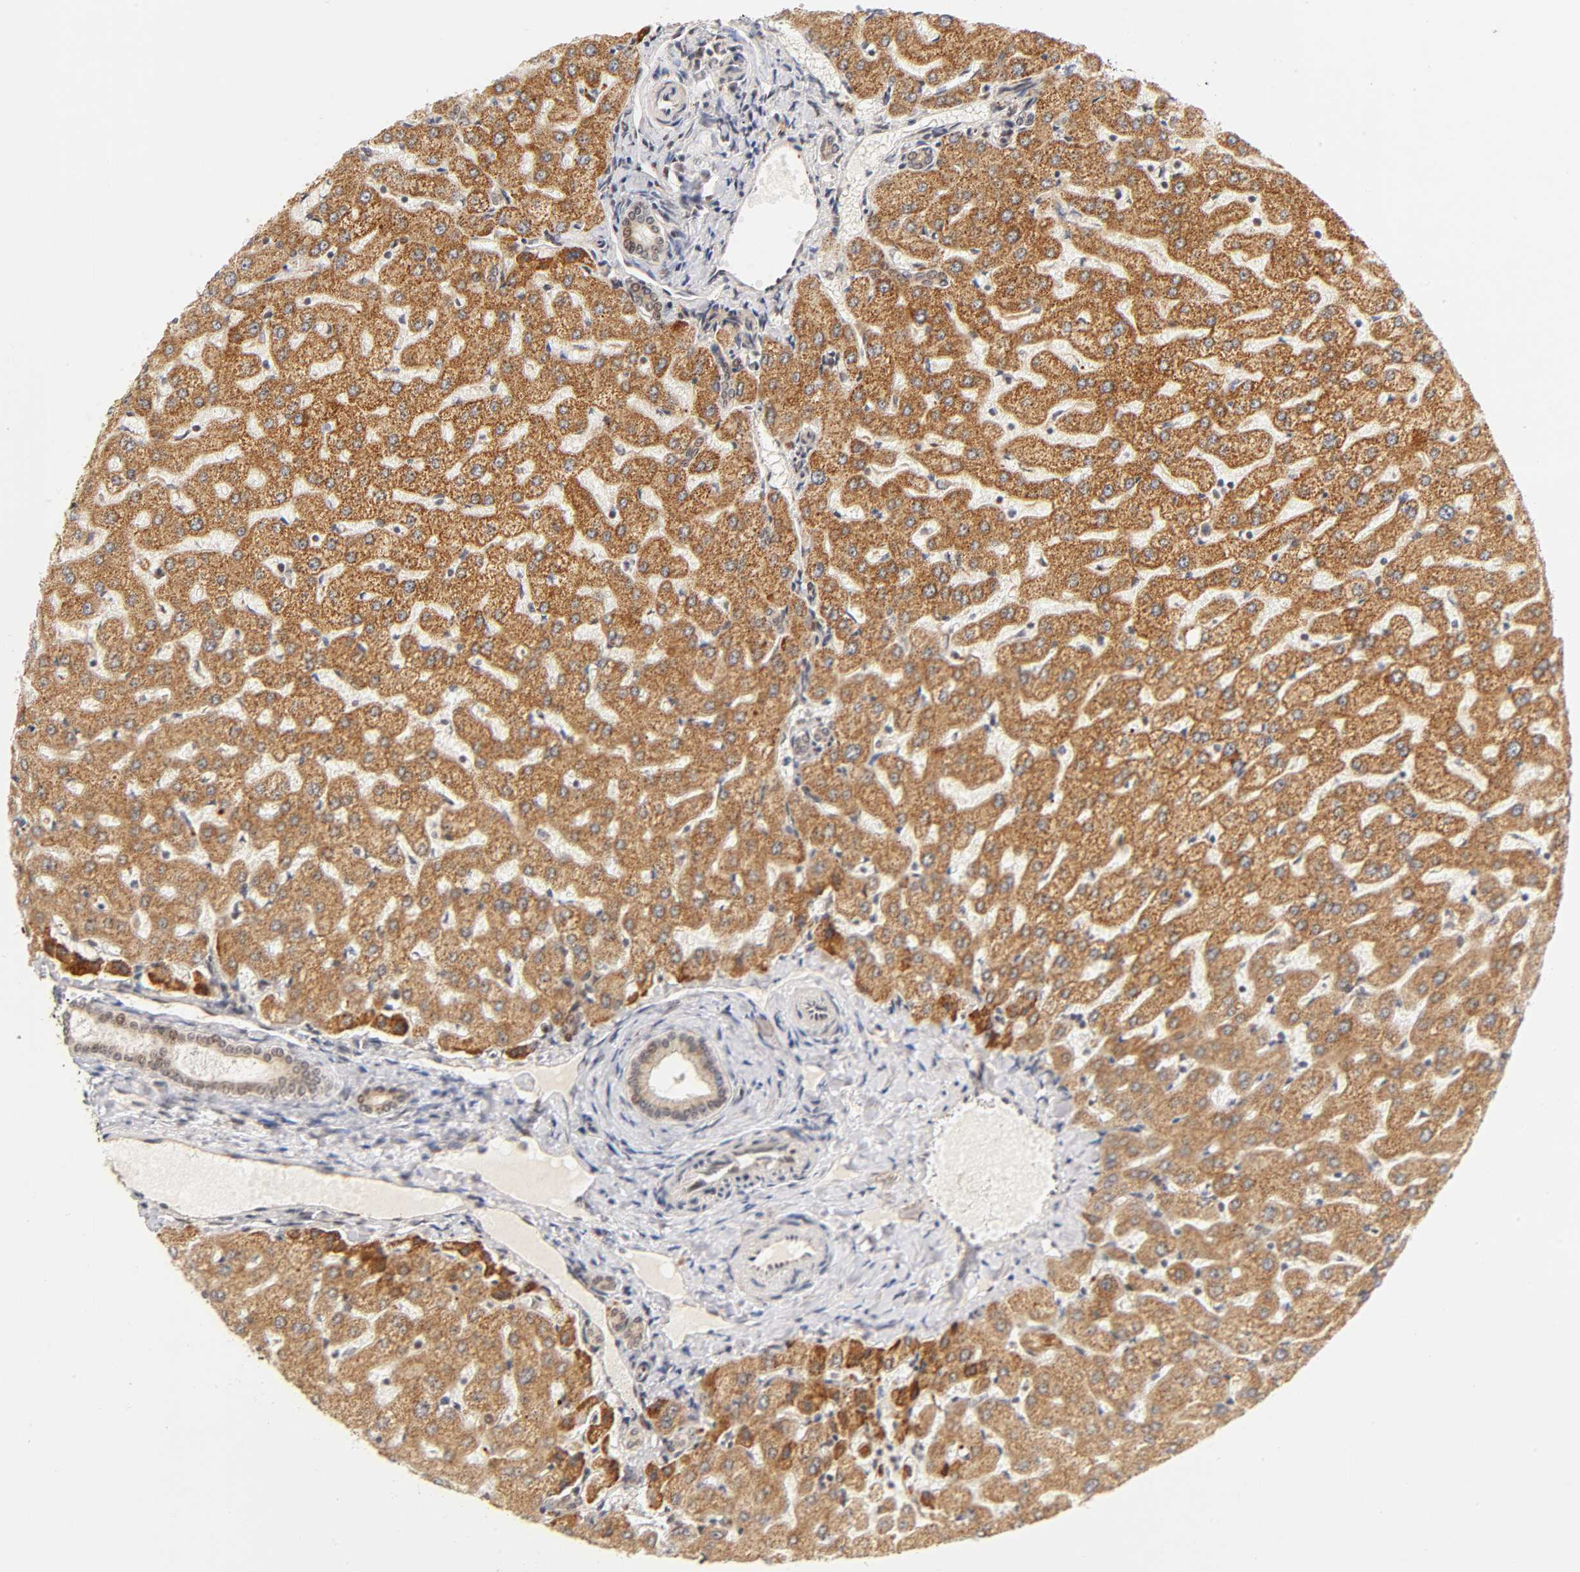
{"staining": {"intensity": "negative", "quantity": "none", "location": "none"}, "tissue": "liver", "cell_type": "Cholangiocytes", "image_type": "normal", "snomed": [{"axis": "morphology", "description": "Normal tissue, NOS"}, {"axis": "morphology", "description": "Fibrosis, NOS"}, {"axis": "topography", "description": "Liver"}], "caption": "Immunohistochemistry image of benign human liver stained for a protein (brown), which reveals no expression in cholangiocytes. (Brightfield microscopy of DAB (3,3'-diaminobenzidine) immunohistochemistry (IHC) at high magnification).", "gene": "TAF10", "patient": {"sex": "female", "age": 29}}